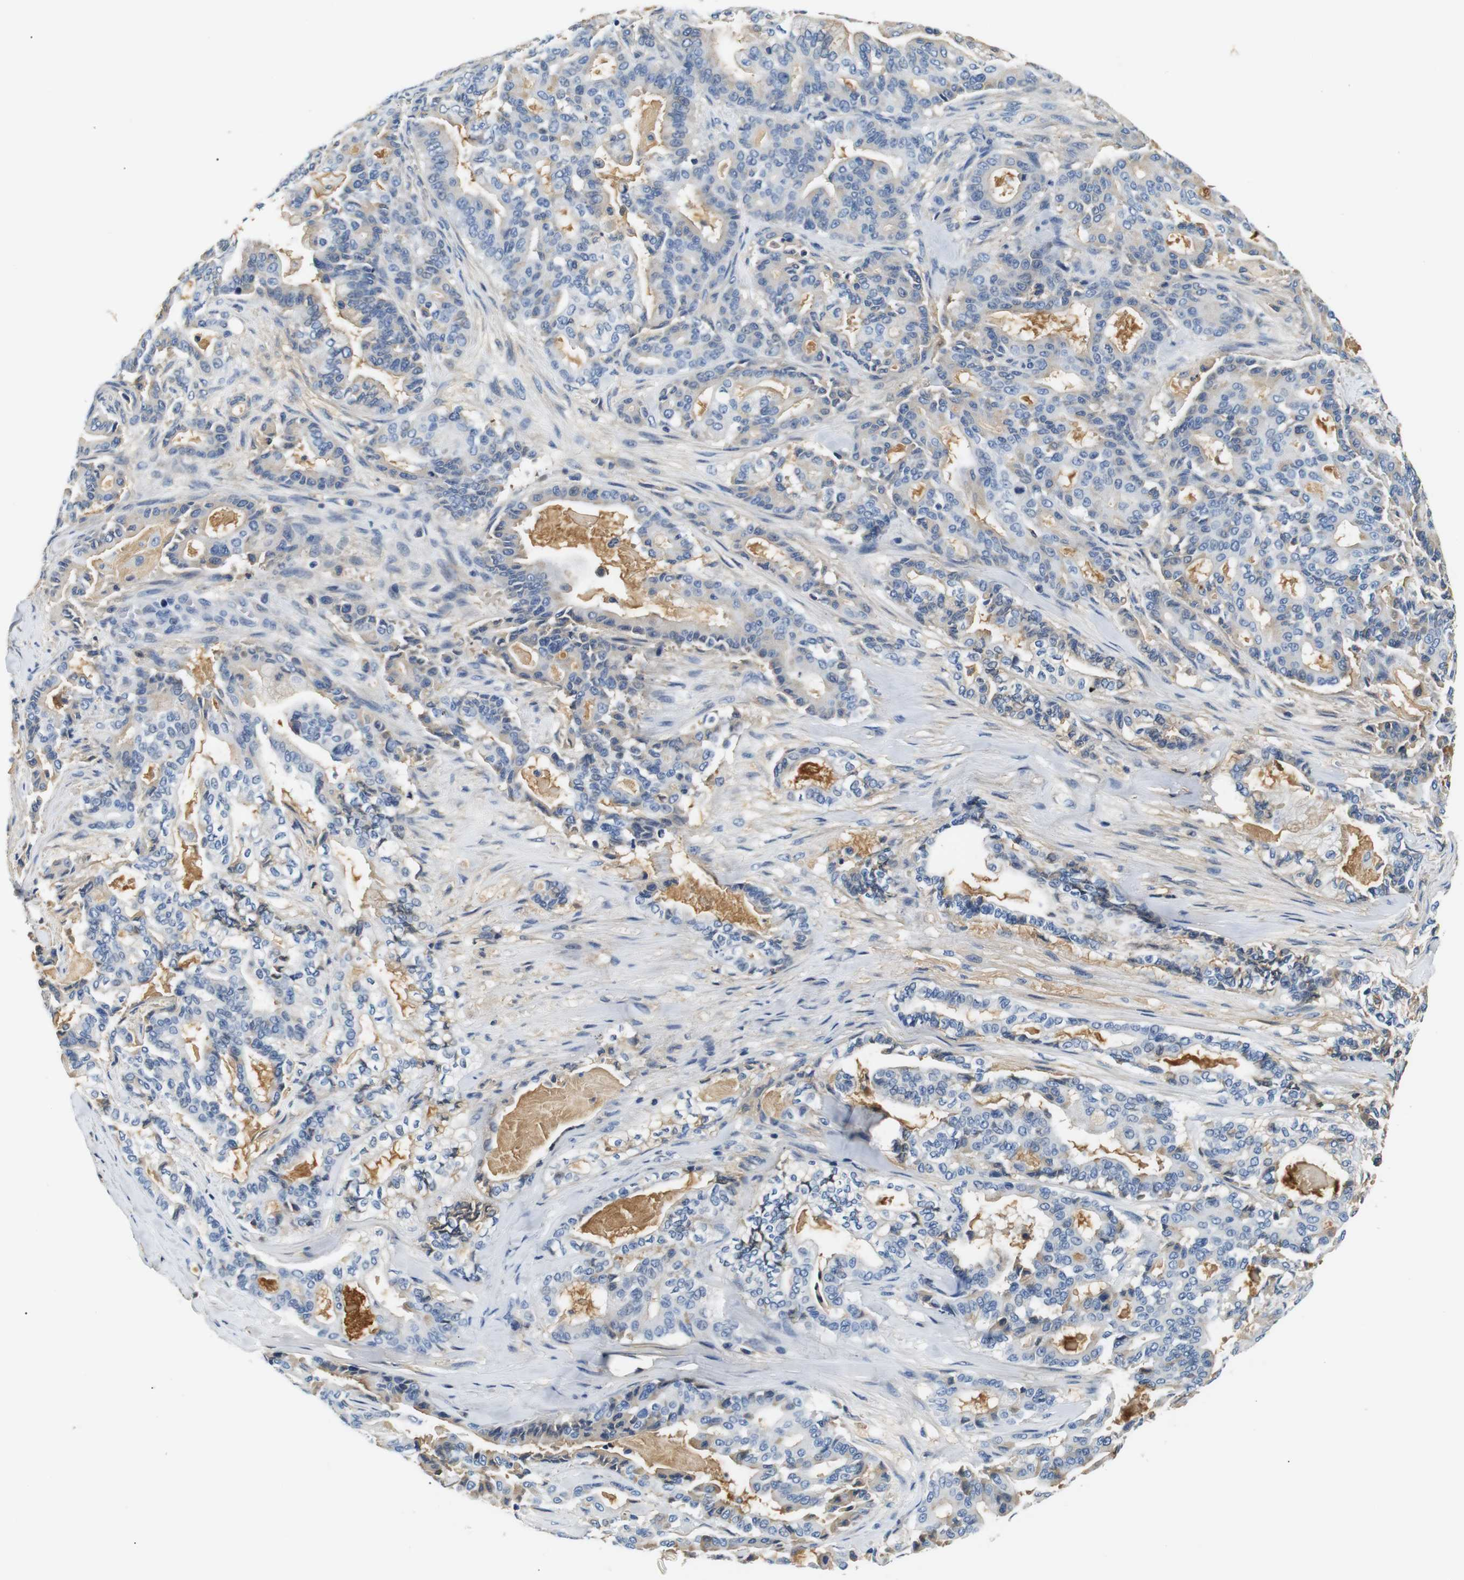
{"staining": {"intensity": "negative", "quantity": "none", "location": "none"}, "tissue": "pancreatic cancer", "cell_type": "Tumor cells", "image_type": "cancer", "snomed": [{"axis": "morphology", "description": "Adenocarcinoma, NOS"}, {"axis": "topography", "description": "Pancreas"}], "caption": "High magnification brightfield microscopy of pancreatic cancer (adenocarcinoma) stained with DAB (brown) and counterstained with hematoxylin (blue): tumor cells show no significant positivity.", "gene": "LHCGR", "patient": {"sex": "male", "age": 63}}